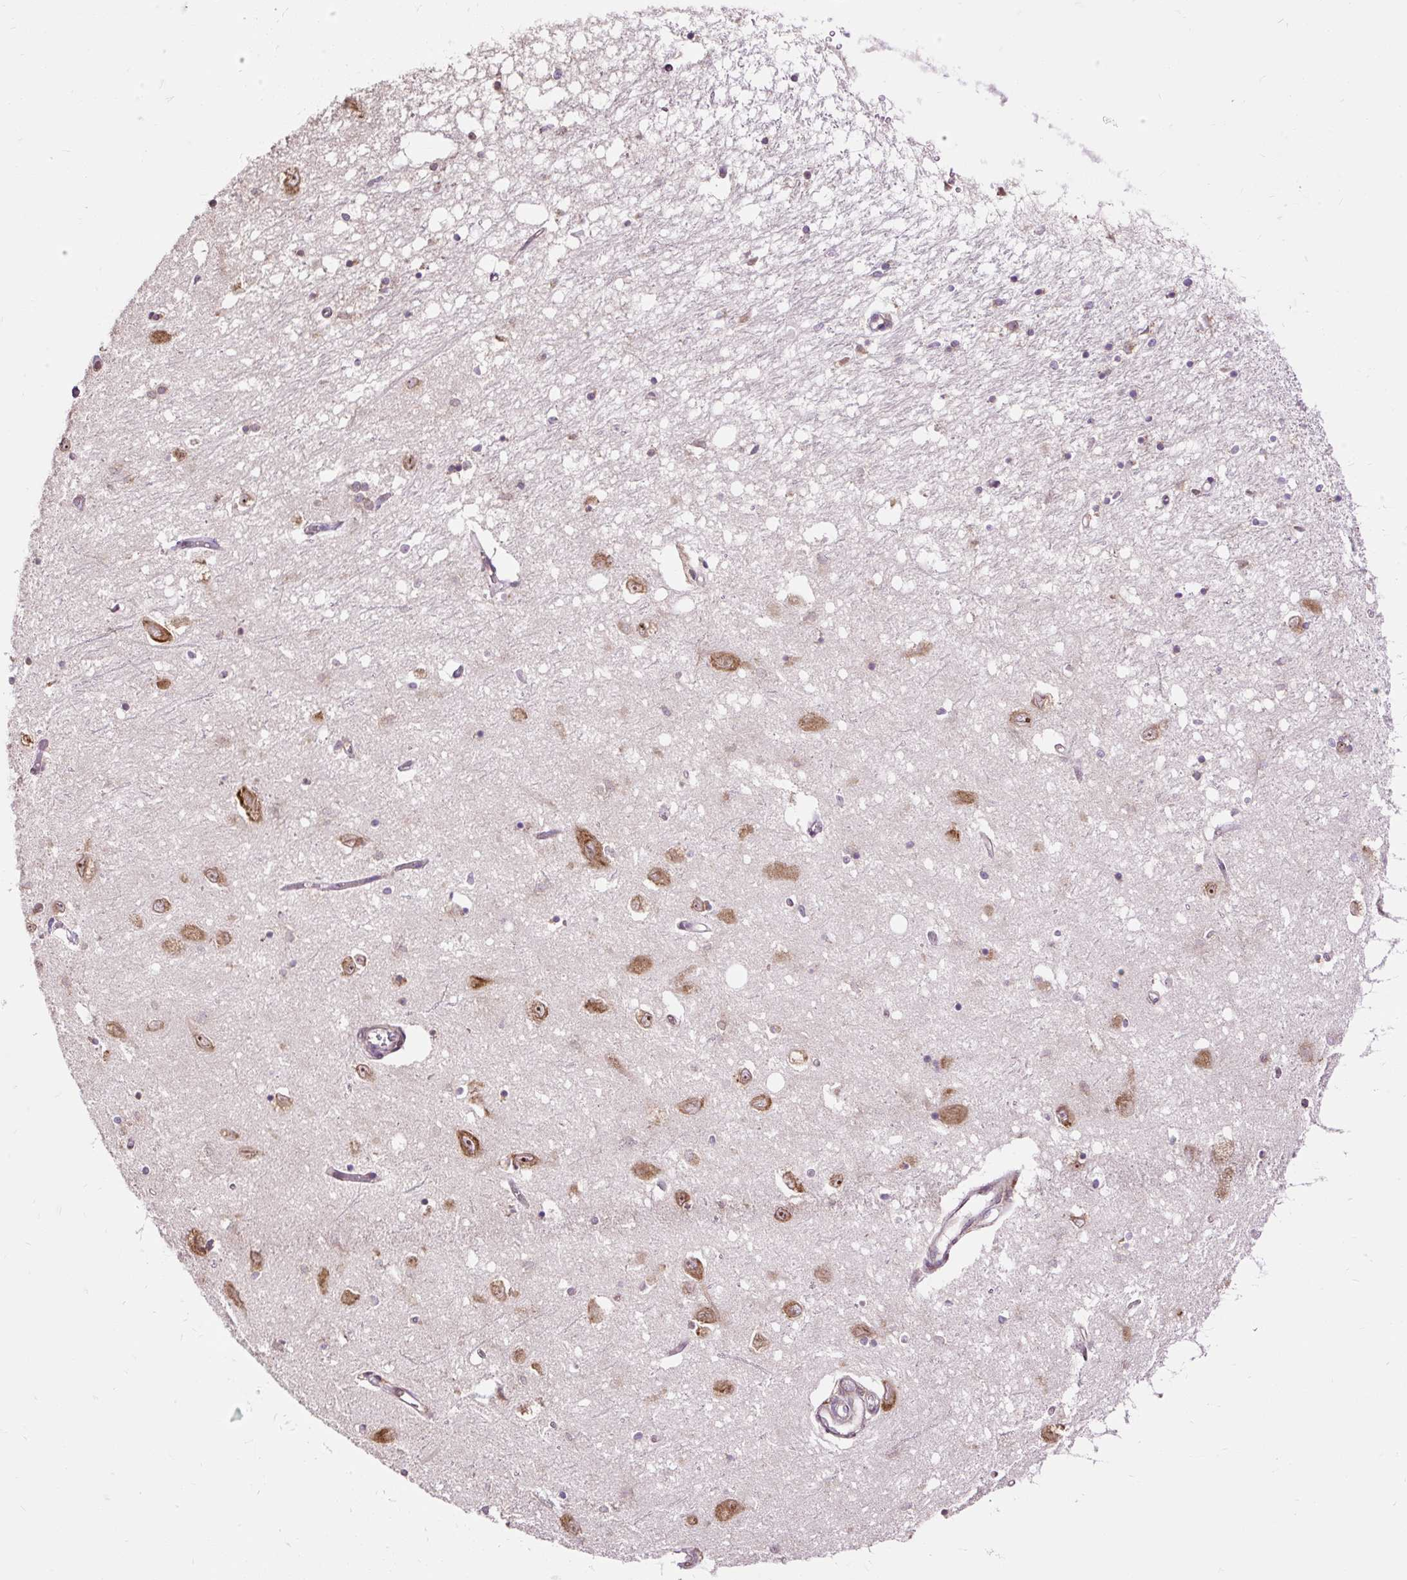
{"staining": {"intensity": "negative", "quantity": "none", "location": "none"}, "tissue": "caudate", "cell_type": "Glial cells", "image_type": "normal", "snomed": [{"axis": "morphology", "description": "Normal tissue, NOS"}, {"axis": "topography", "description": "Lateral ventricle wall"}], "caption": "DAB (3,3'-diaminobenzidine) immunohistochemical staining of normal caudate exhibits no significant positivity in glial cells. (Brightfield microscopy of DAB (3,3'-diaminobenzidine) IHC at high magnification).", "gene": "RPS5", "patient": {"sex": "male", "age": 70}}